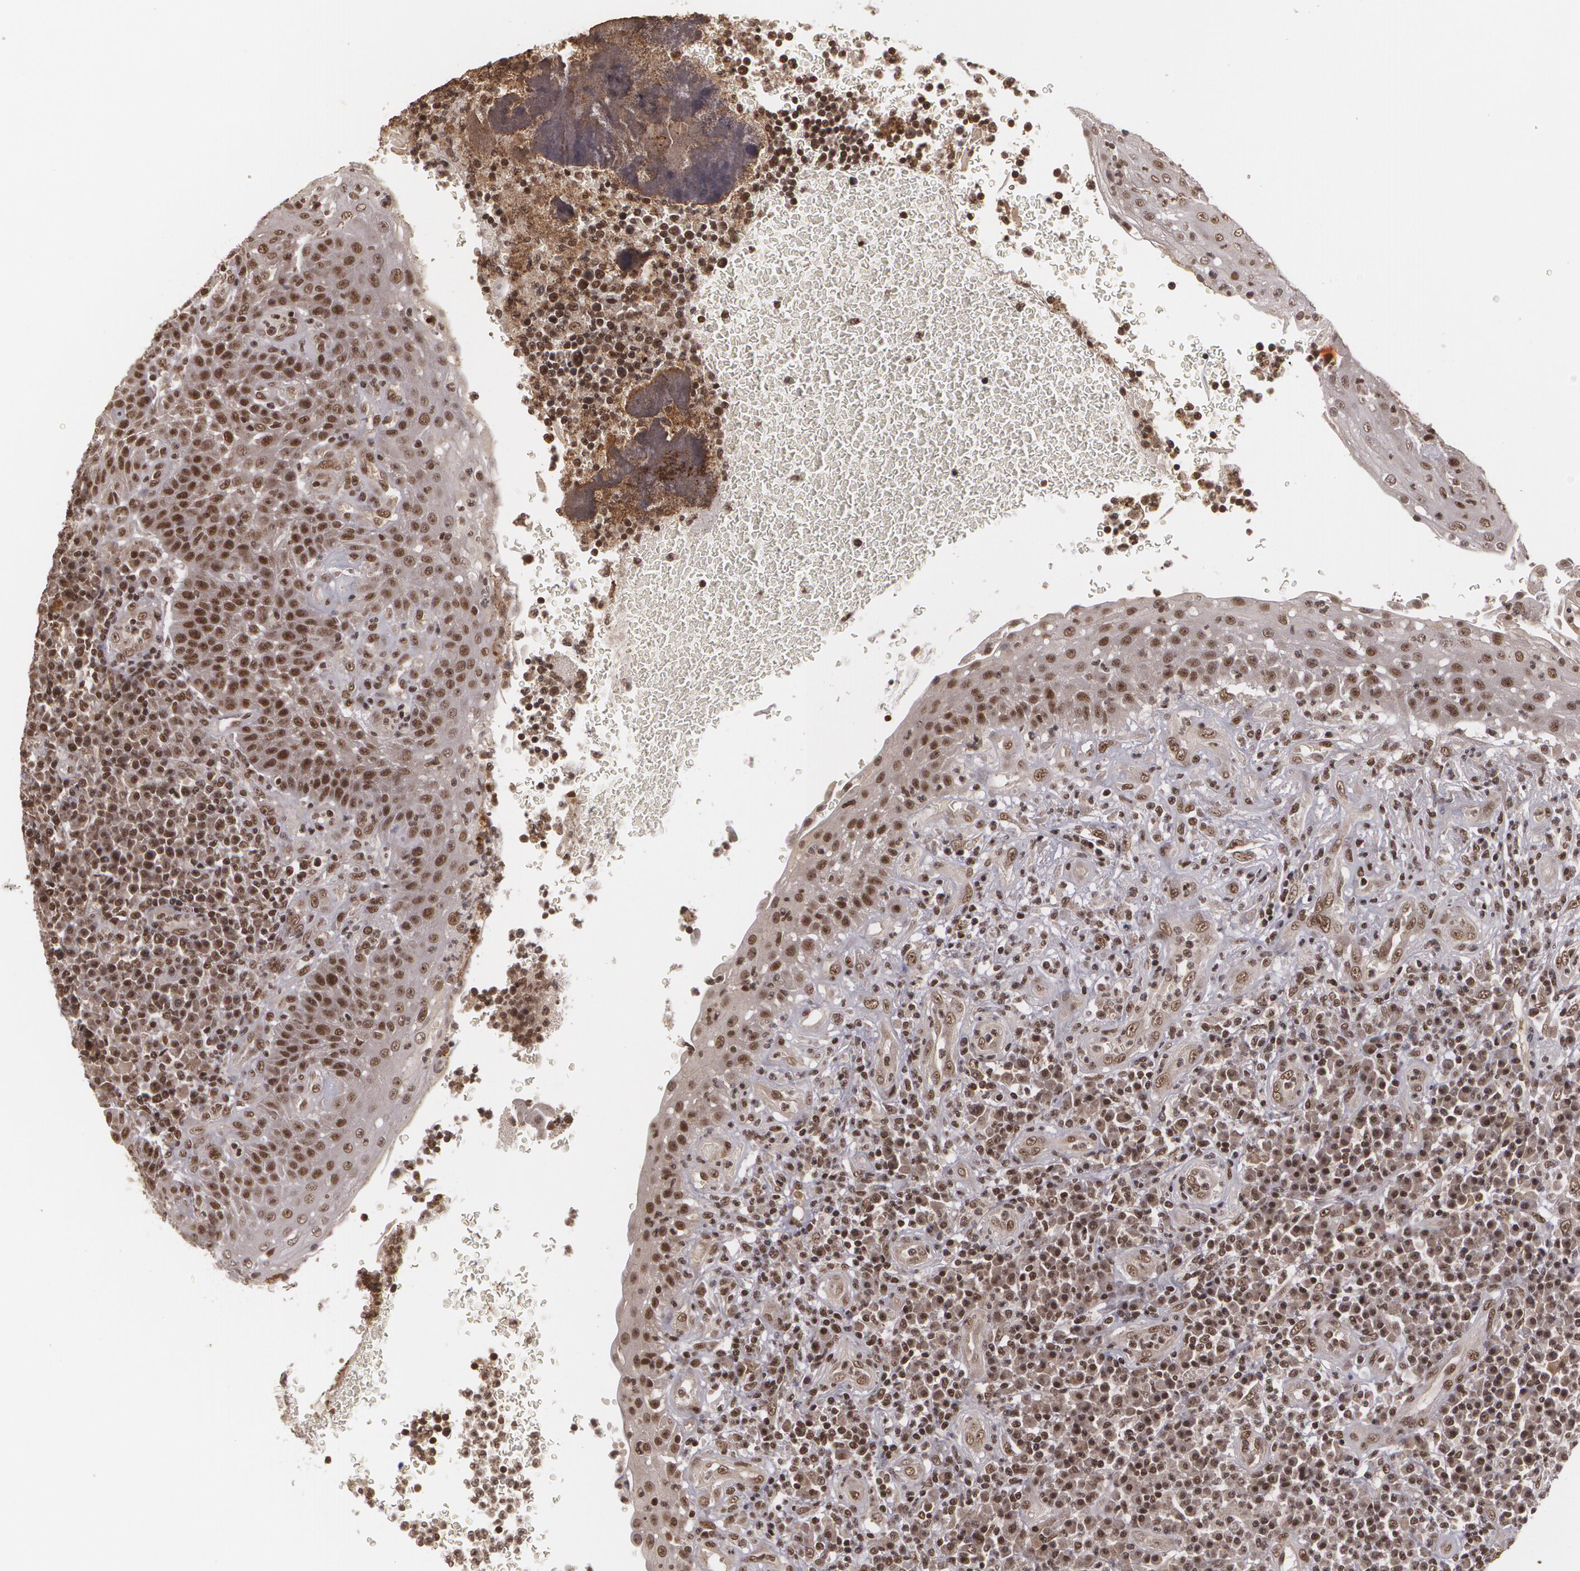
{"staining": {"intensity": "moderate", "quantity": ">75%", "location": "nuclear"}, "tissue": "tonsil", "cell_type": "Germinal center cells", "image_type": "normal", "snomed": [{"axis": "morphology", "description": "Normal tissue, NOS"}, {"axis": "topography", "description": "Tonsil"}], "caption": "Tonsil stained with immunohistochemistry (IHC) reveals moderate nuclear expression in about >75% of germinal center cells.", "gene": "RXRB", "patient": {"sex": "female", "age": 40}}